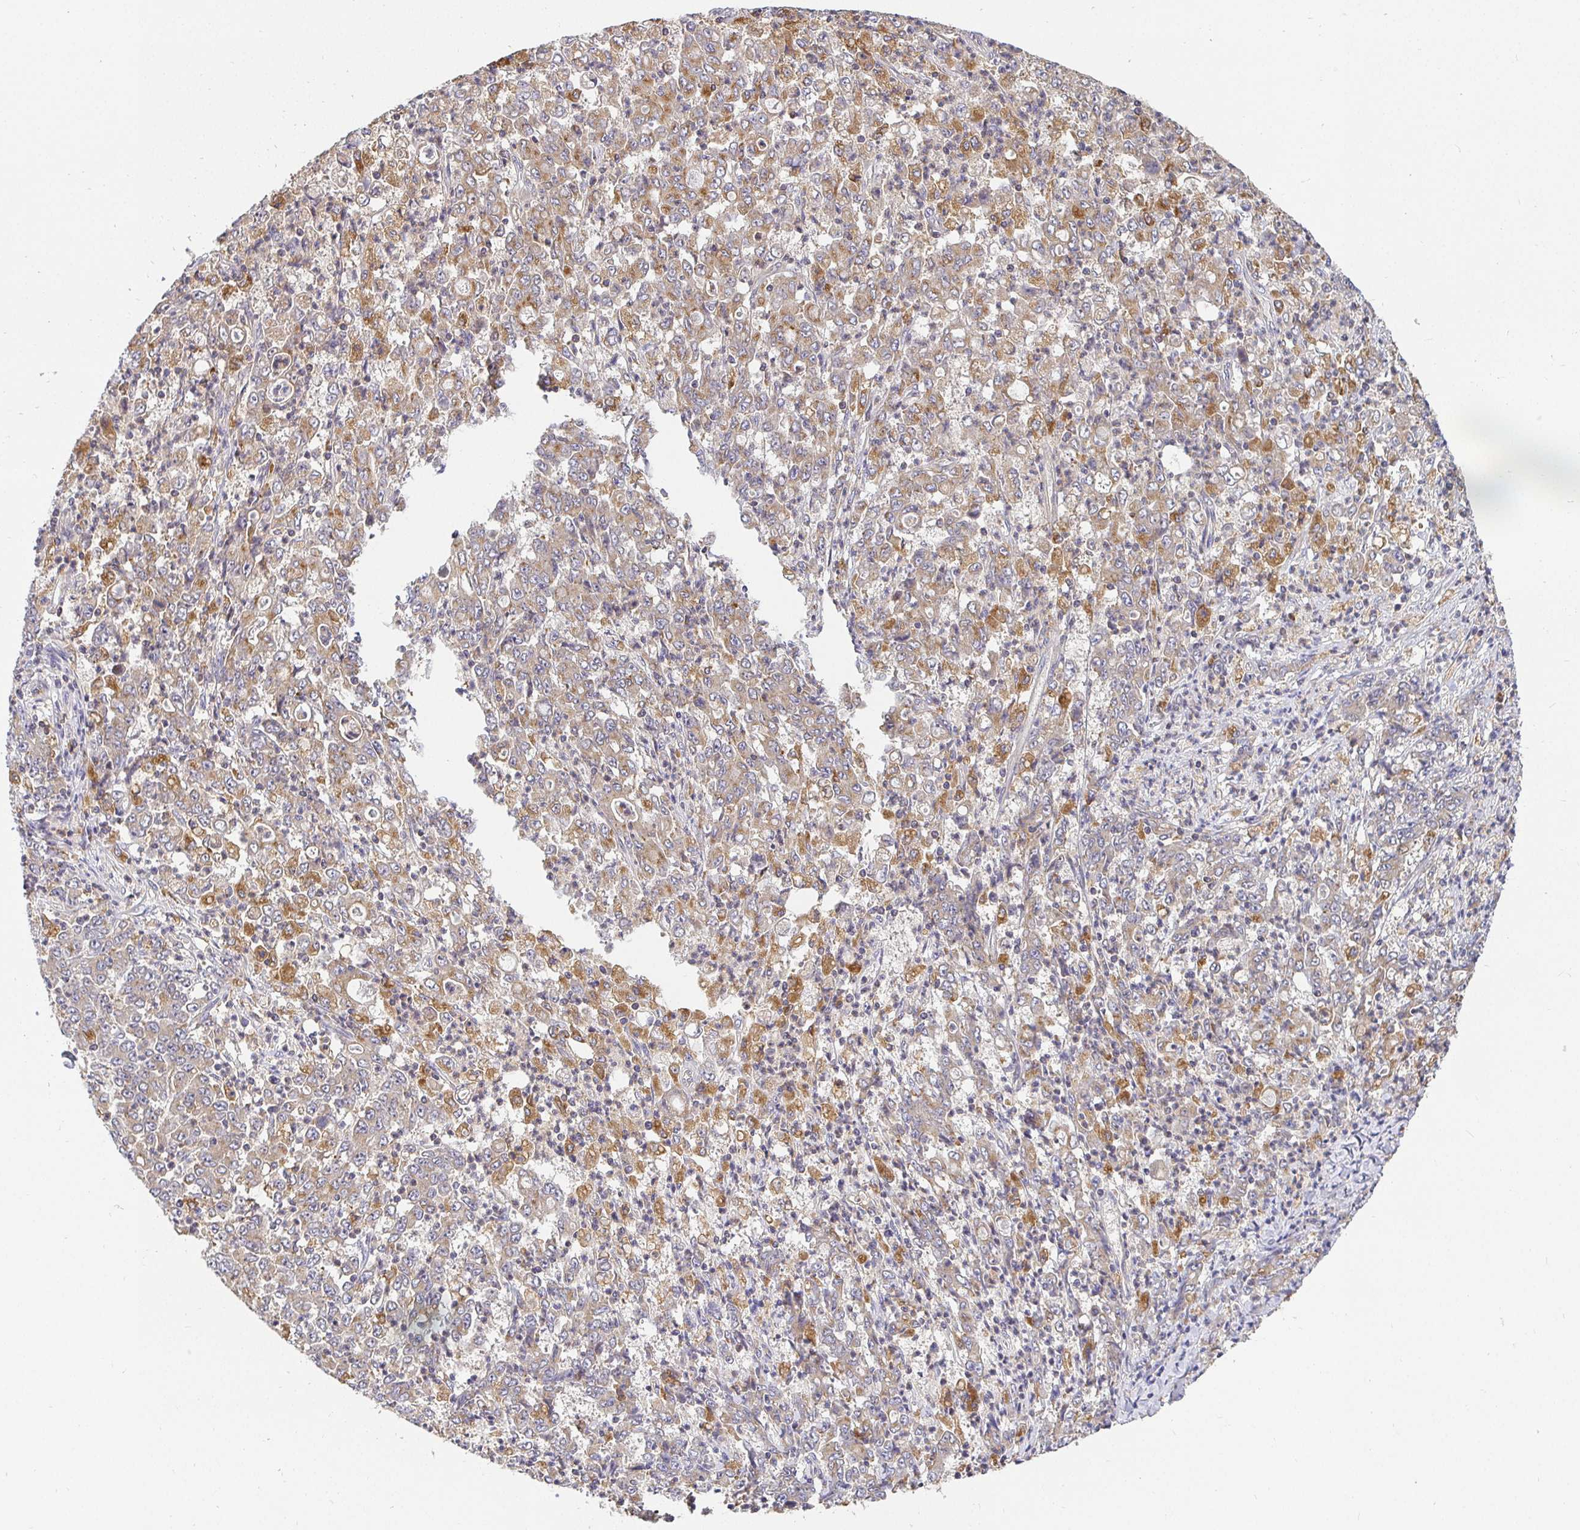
{"staining": {"intensity": "weak", "quantity": ">75%", "location": "cytoplasmic/membranous"}, "tissue": "stomach cancer", "cell_type": "Tumor cells", "image_type": "cancer", "snomed": [{"axis": "morphology", "description": "Adenocarcinoma, NOS"}, {"axis": "topography", "description": "Stomach, lower"}], "caption": "Stomach cancer stained with immunohistochemistry (IHC) exhibits weak cytoplasmic/membranous staining in about >75% of tumor cells.", "gene": "ATP6V1F", "patient": {"sex": "female", "age": 71}}